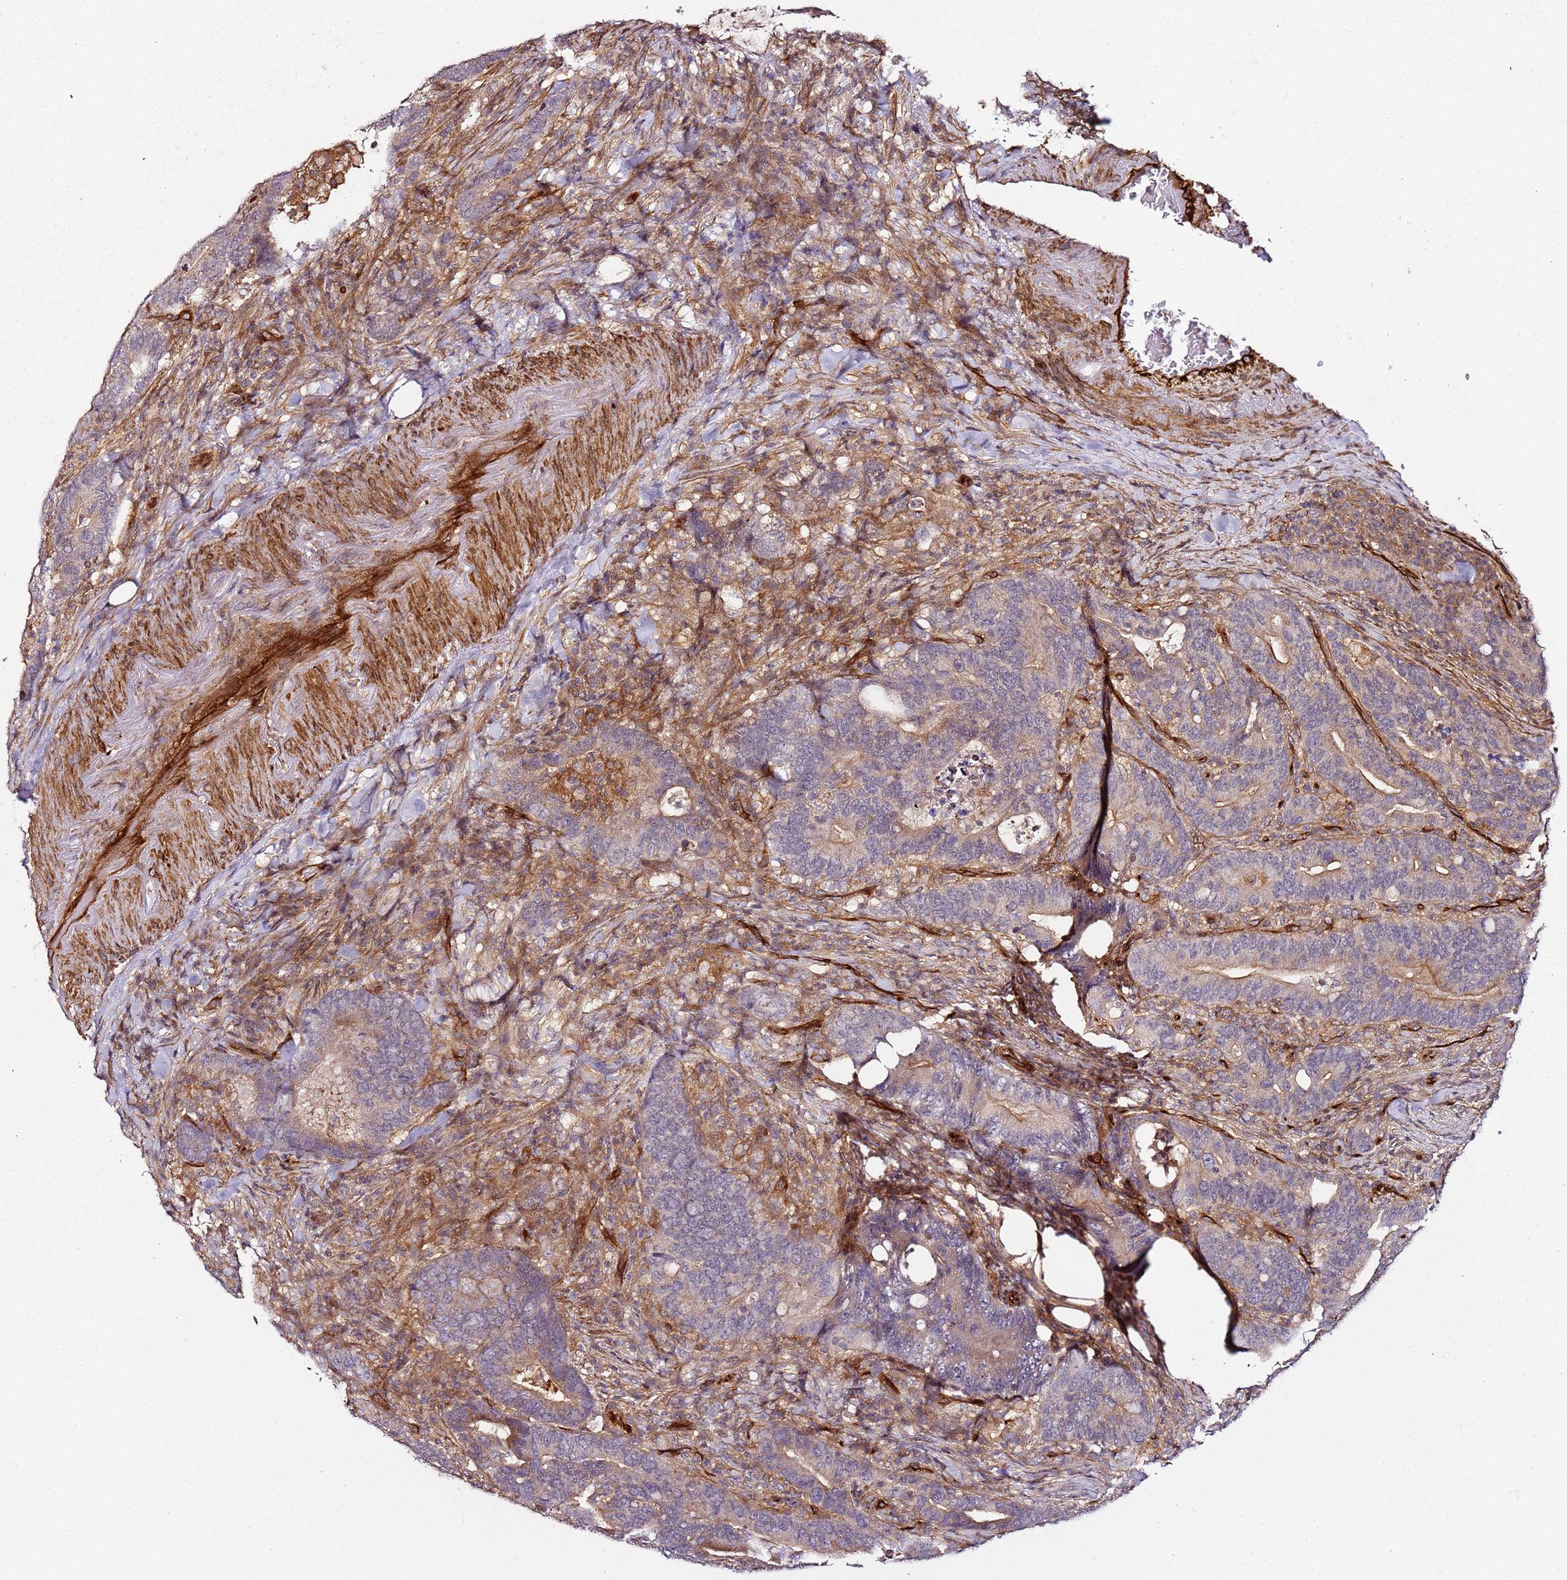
{"staining": {"intensity": "weak", "quantity": "25%-75%", "location": "cytoplasmic/membranous"}, "tissue": "colorectal cancer", "cell_type": "Tumor cells", "image_type": "cancer", "snomed": [{"axis": "morphology", "description": "Adenocarcinoma, NOS"}, {"axis": "topography", "description": "Colon"}], "caption": "Weak cytoplasmic/membranous protein positivity is appreciated in about 25%-75% of tumor cells in colorectal cancer.", "gene": "CCNYL1", "patient": {"sex": "female", "age": 66}}